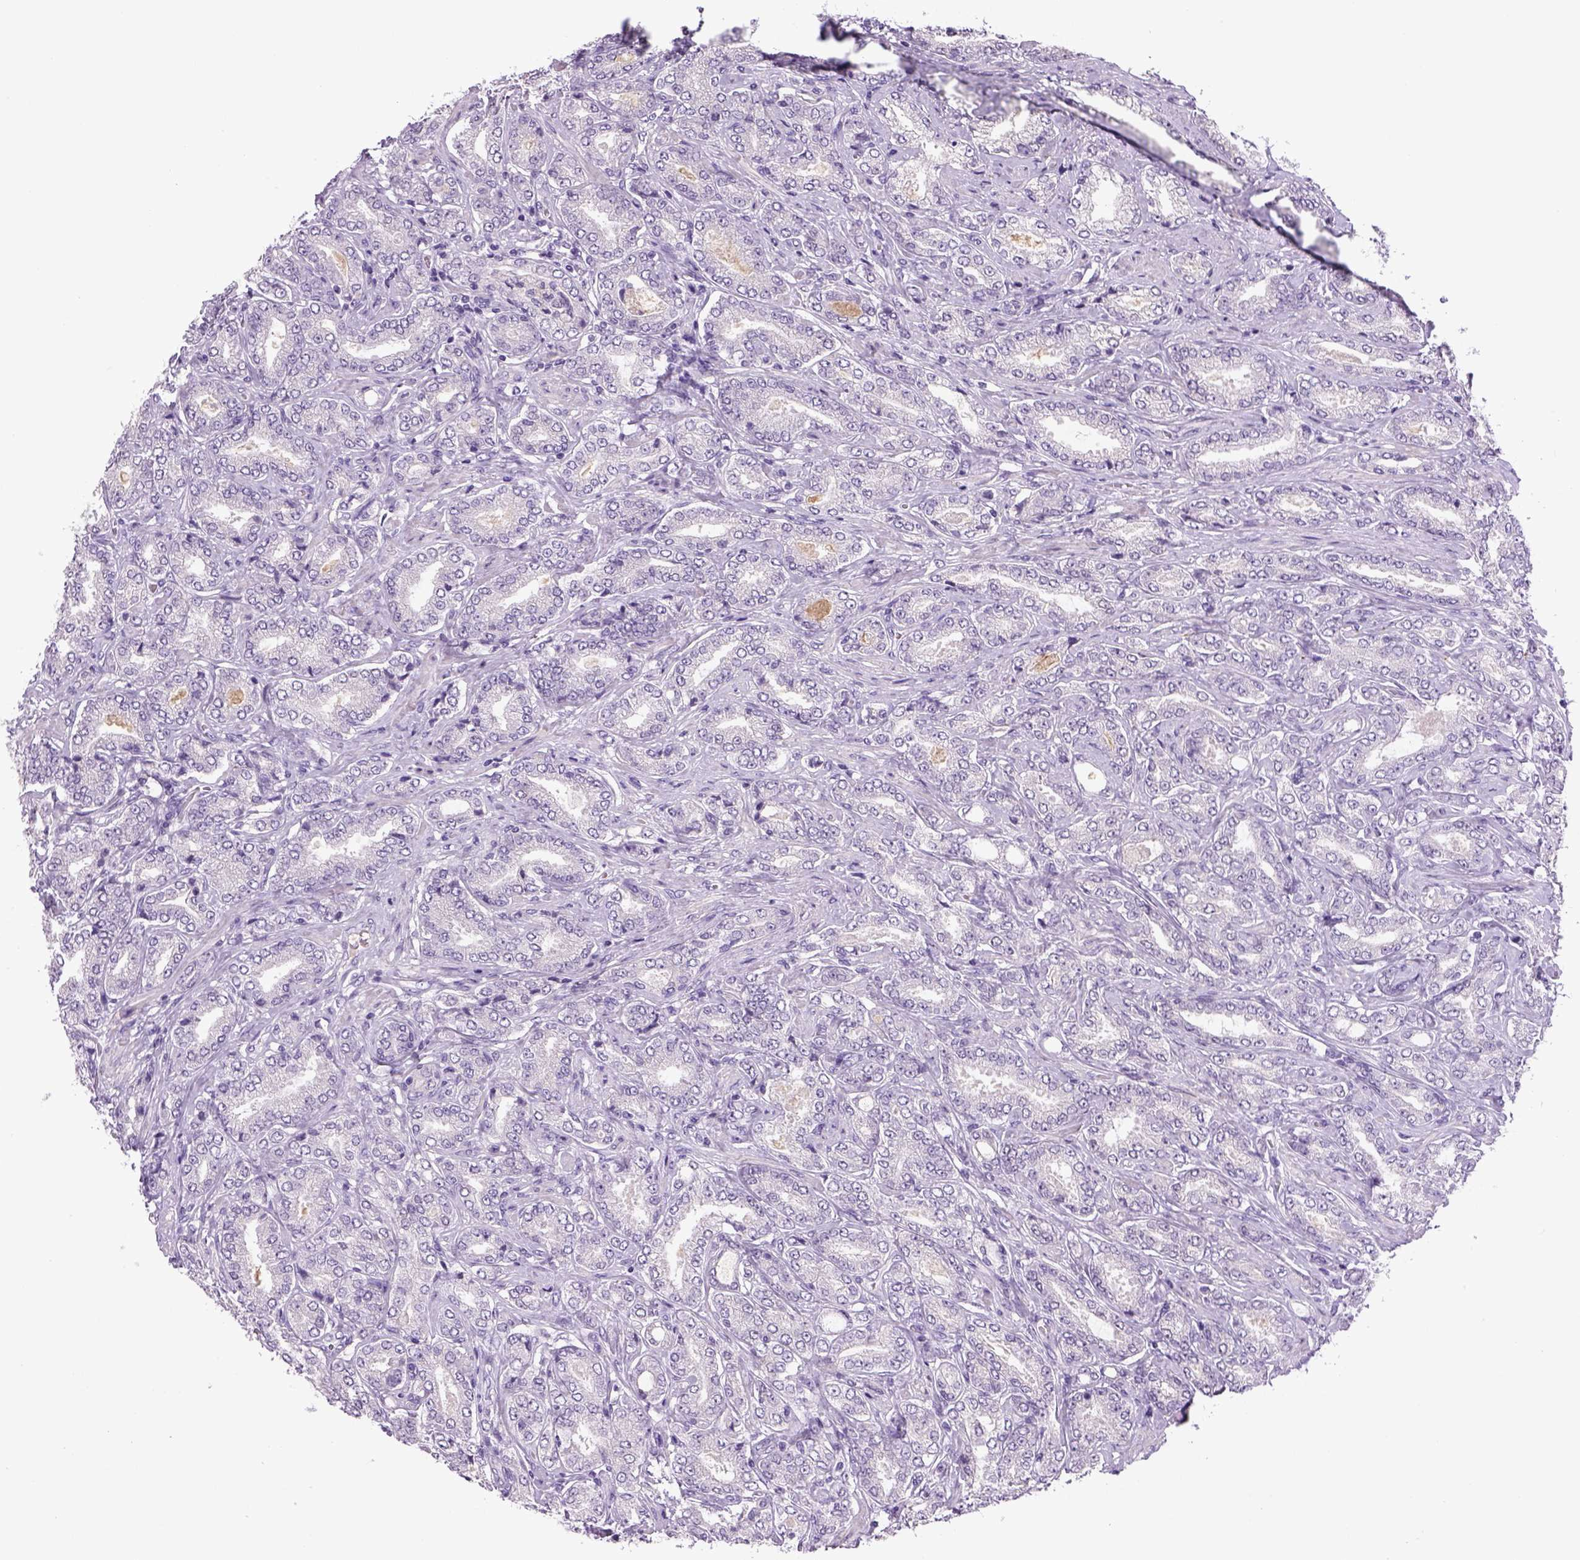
{"staining": {"intensity": "negative", "quantity": "none", "location": "none"}, "tissue": "prostate cancer", "cell_type": "Tumor cells", "image_type": "cancer", "snomed": [{"axis": "morphology", "description": "Adenocarcinoma, NOS"}, {"axis": "topography", "description": "Prostate"}], "caption": "This is a histopathology image of IHC staining of prostate cancer, which shows no staining in tumor cells.", "gene": "DBH", "patient": {"sex": "male", "age": 64}}